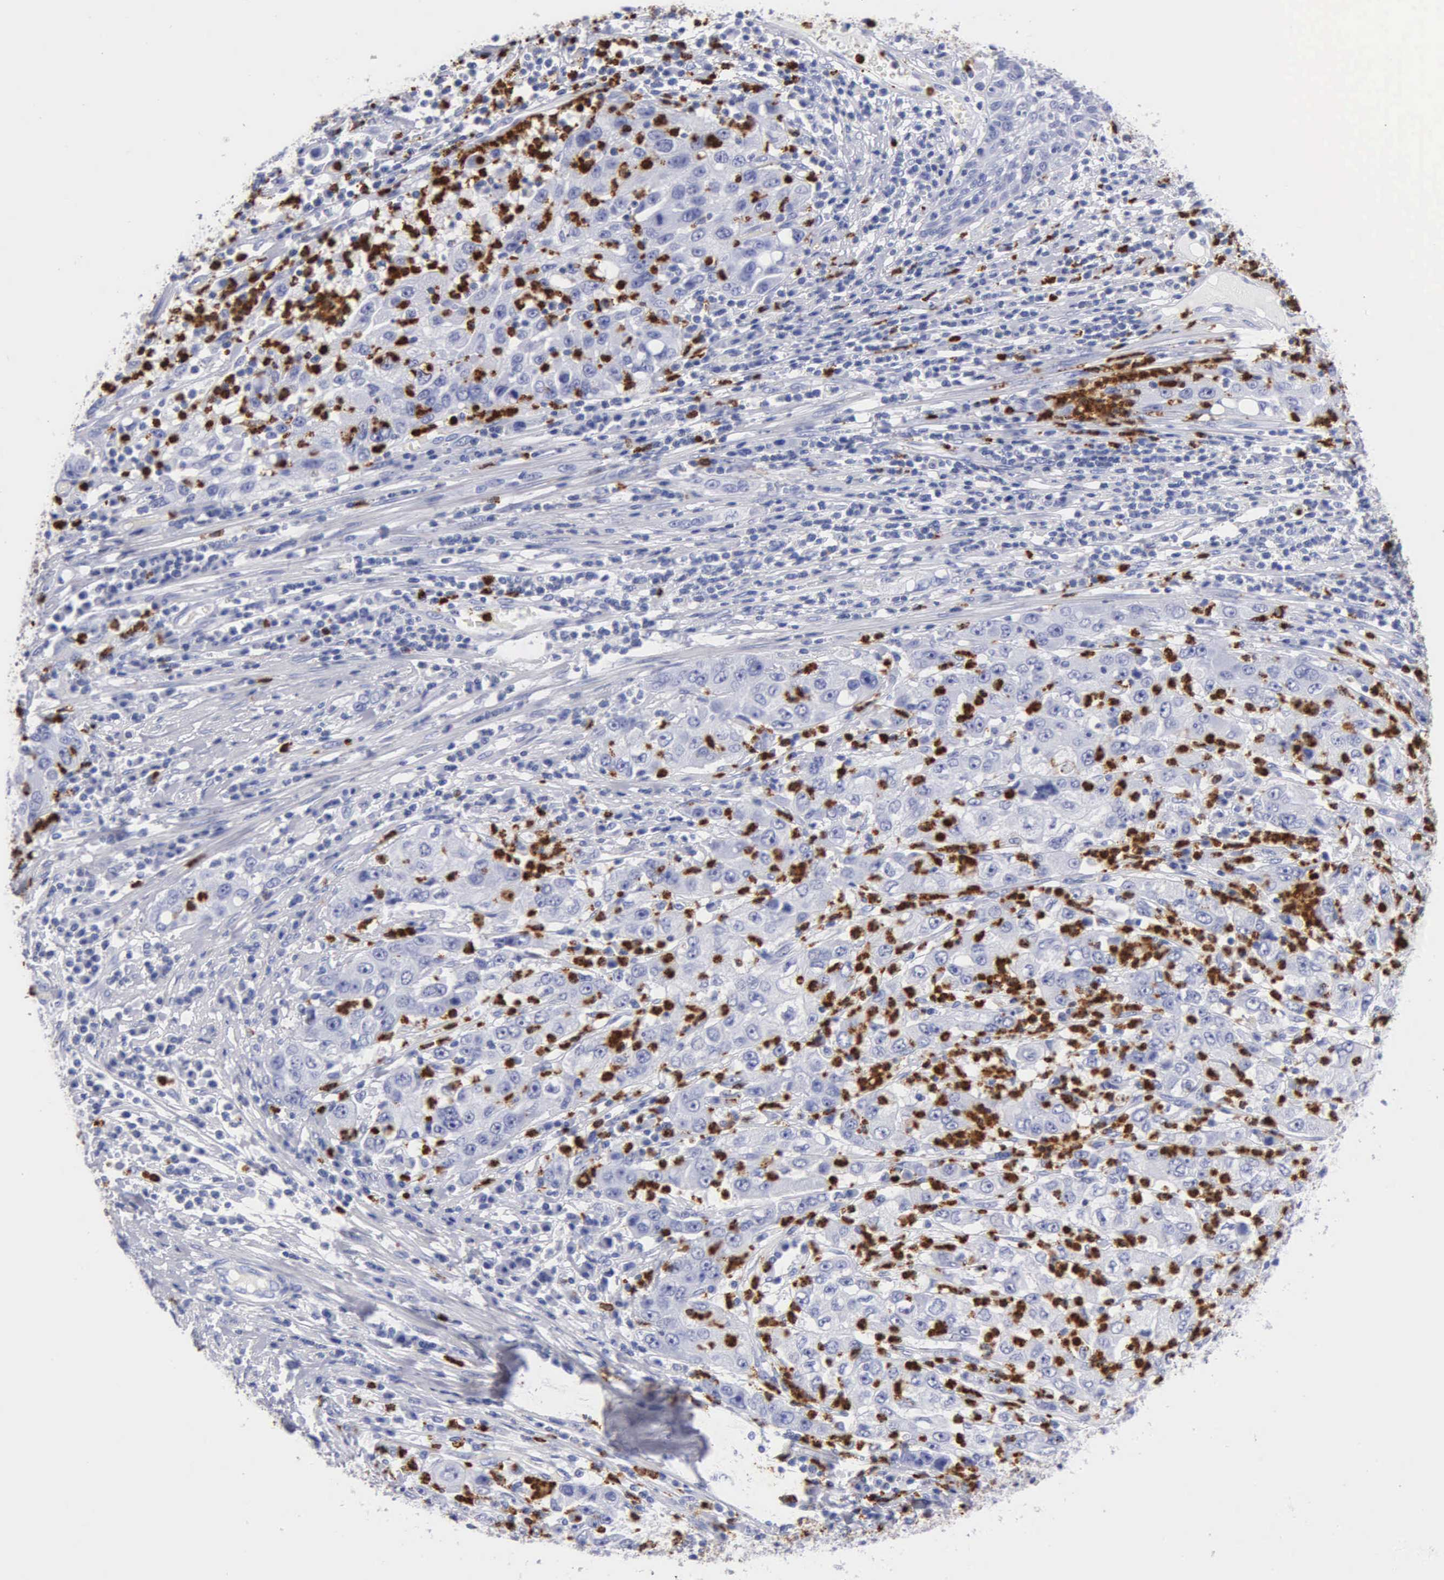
{"staining": {"intensity": "negative", "quantity": "none", "location": "none"}, "tissue": "cervical cancer", "cell_type": "Tumor cells", "image_type": "cancer", "snomed": [{"axis": "morphology", "description": "Squamous cell carcinoma, NOS"}, {"axis": "topography", "description": "Cervix"}], "caption": "Immunohistochemistry (IHC) histopathology image of human cervical squamous cell carcinoma stained for a protein (brown), which shows no expression in tumor cells. (DAB immunohistochemistry (IHC) with hematoxylin counter stain).", "gene": "CTSG", "patient": {"sex": "female", "age": 36}}